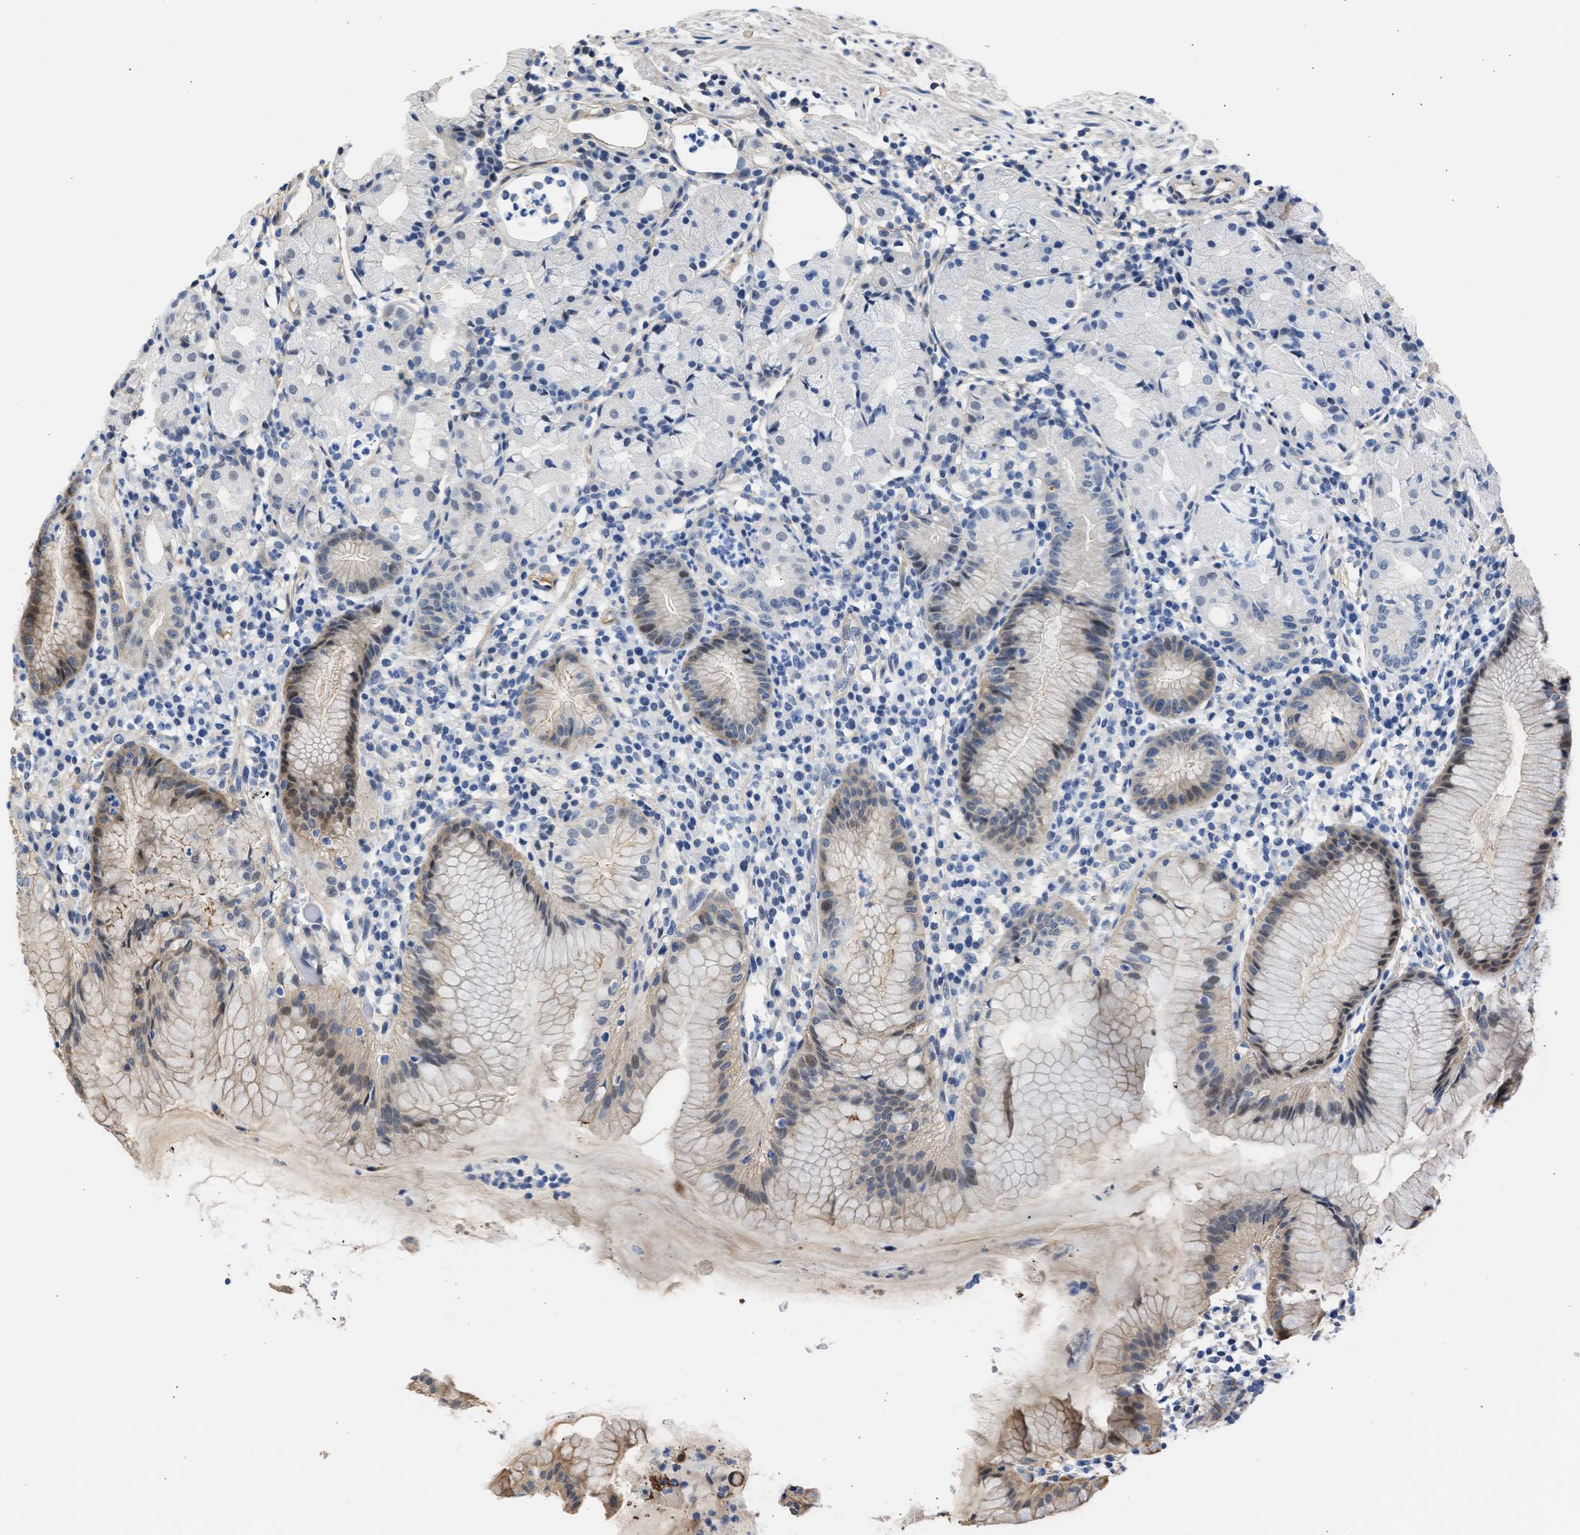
{"staining": {"intensity": "weak", "quantity": "25%-75%", "location": "cytoplasmic/membranous,nuclear"}, "tissue": "stomach", "cell_type": "Glandular cells", "image_type": "normal", "snomed": [{"axis": "morphology", "description": "Normal tissue, NOS"}, {"axis": "topography", "description": "Stomach"}, {"axis": "topography", "description": "Stomach, lower"}], "caption": "IHC micrograph of normal stomach stained for a protein (brown), which shows low levels of weak cytoplasmic/membranous,nuclear staining in approximately 25%-75% of glandular cells.", "gene": "MAS1L", "patient": {"sex": "female", "age": 75}}